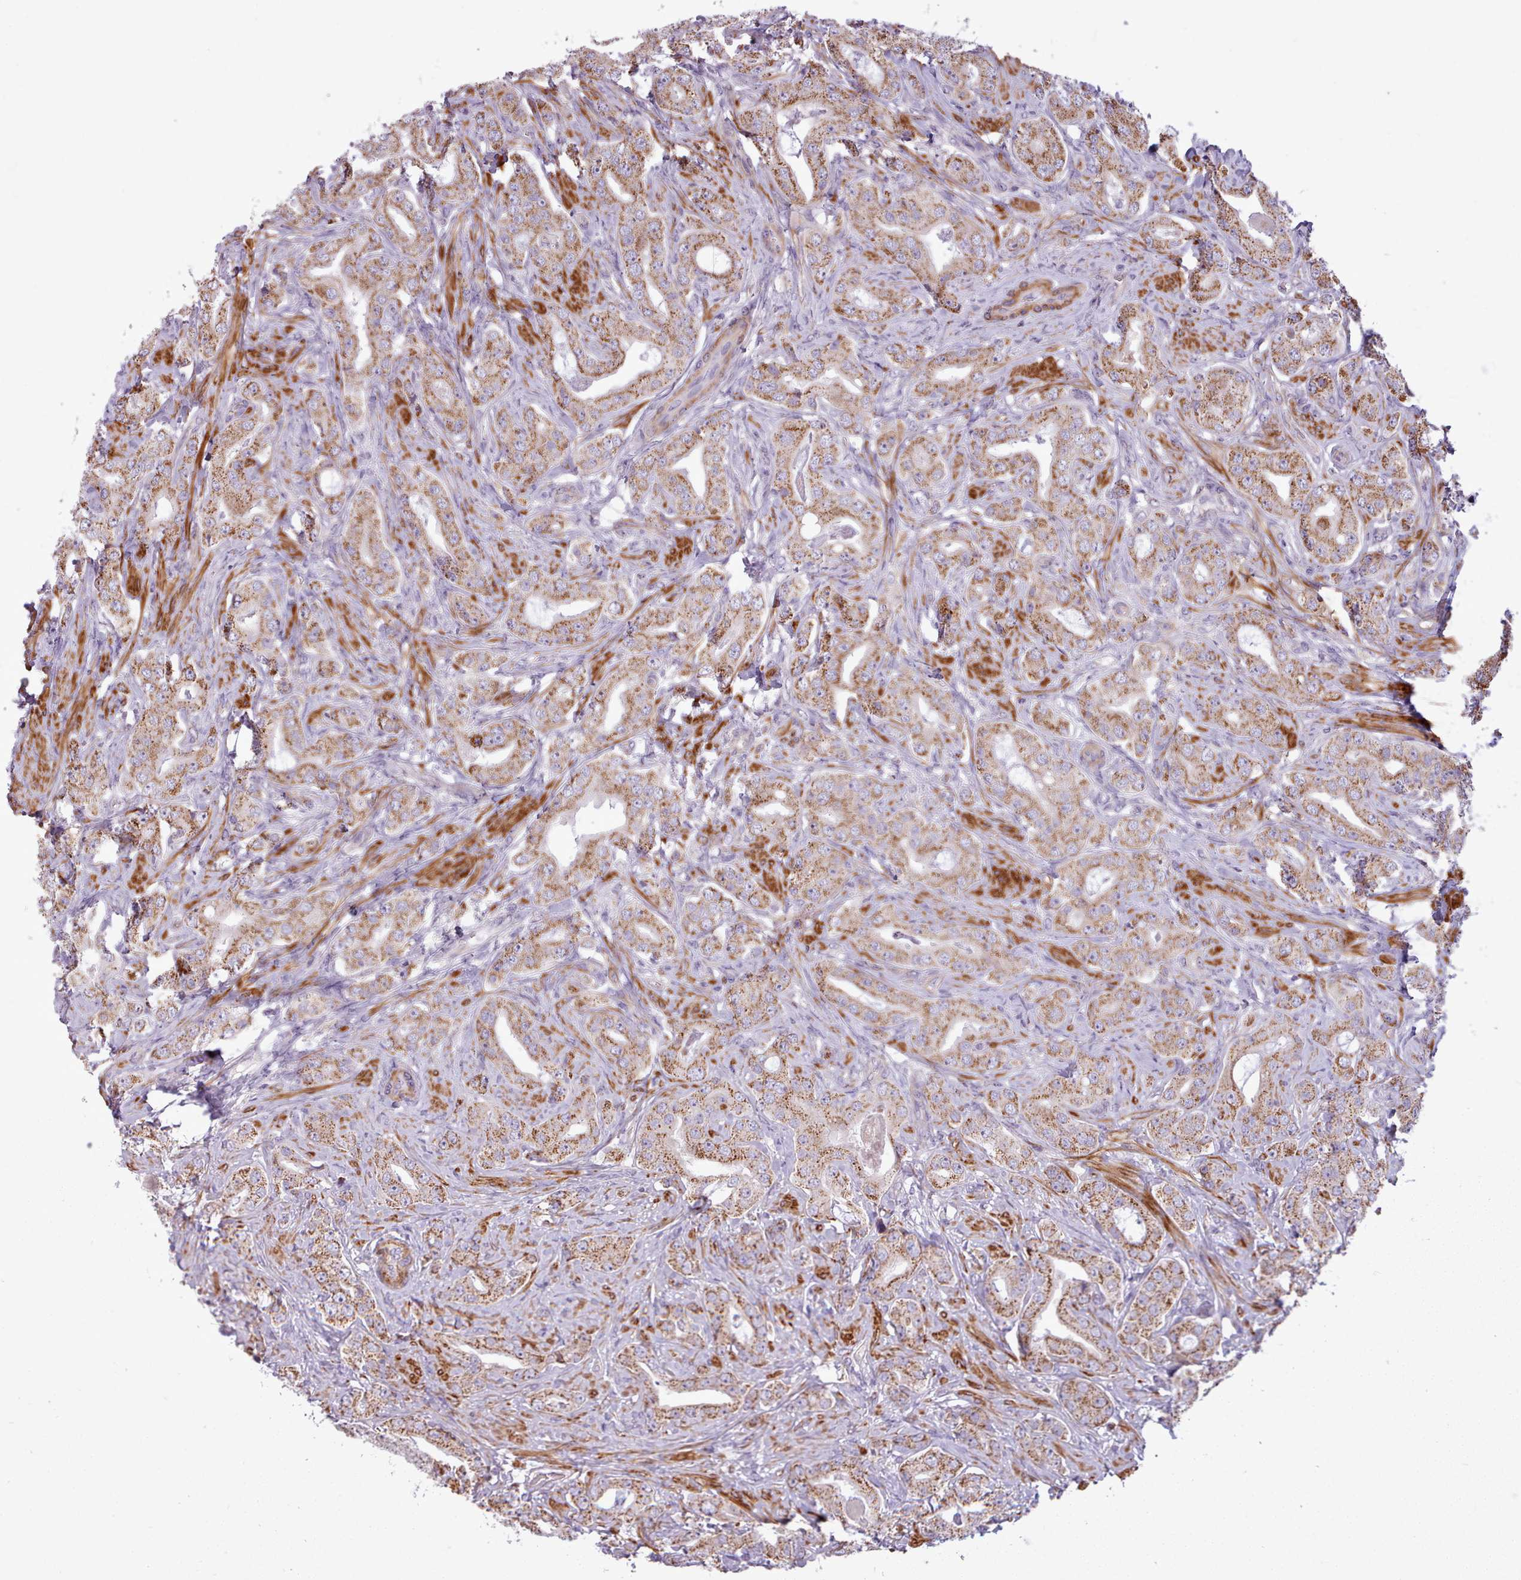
{"staining": {"intensity": "moderate", "quantity": ">75%", "location": "cytoplasmic/membranous"}, "tissue": "prostate cancer", "cell_type": "Tumor cells", "image_type": "cancer", "snomed": [{"axis": "morphology", "description": "Adenocarcinoma, High grade"}, {"axis": "topography", "description": "Prostate"}], "caption": "Prostate cancer (adenocarcinoma (high-grade)) stained with a protein marker exhibits moderate staining in tumor cells.", "gene": "AVL9", "patient": {"sex": "male", "age": 63}}